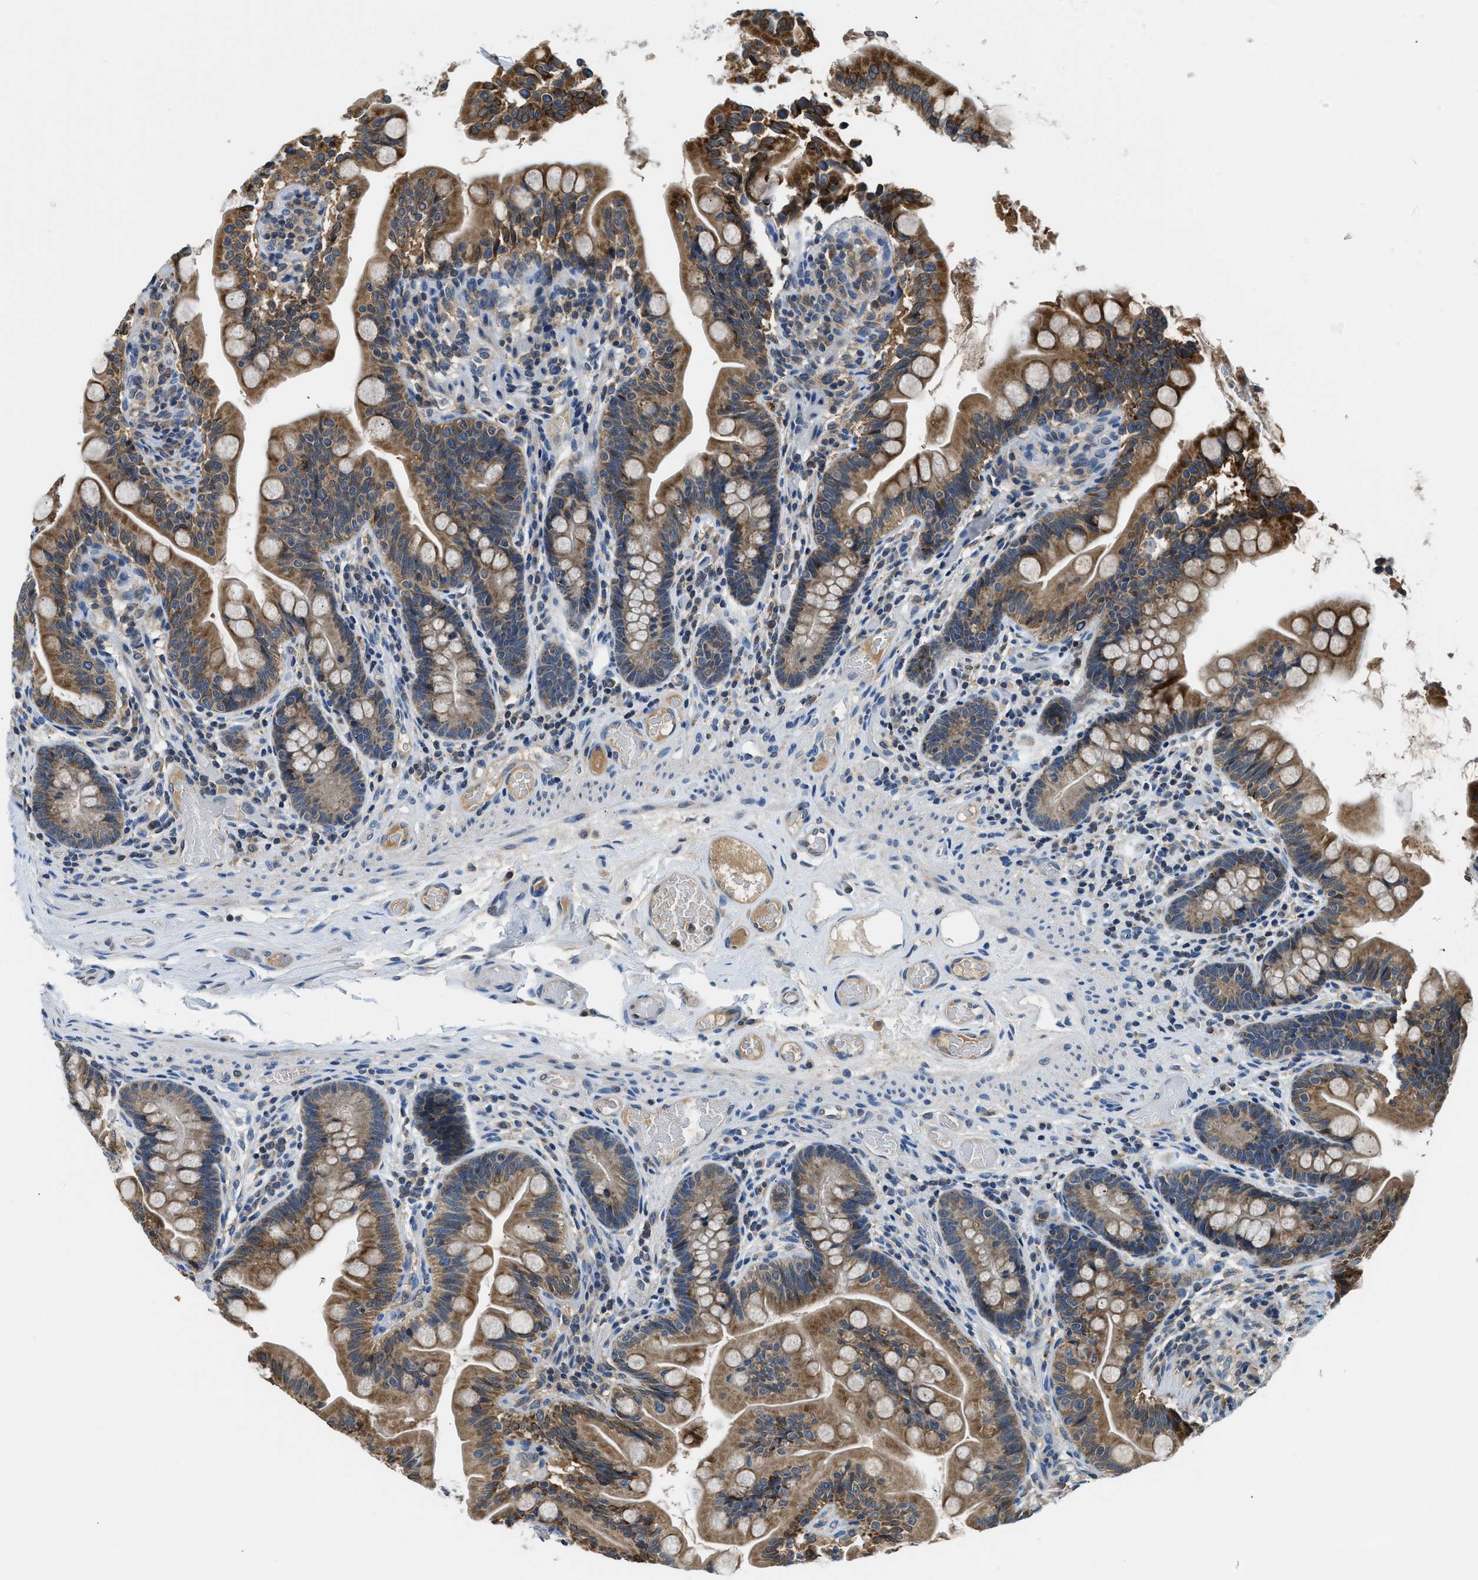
{"staining": {"intensity": "moderate", "quantity": ">75%", "location": "cytoplasmic/membranous"}, "tissue": "small intestine", "cell_type": "Glandular cells", "image_type": "normal", "snomed": [{"axis": "morphology", "description": "Normal tissue, NOS"}, {"axis": "topography", "description": "Small intestine"}], "caption": "This photomicrograph exhibits immunohistochemistry staining of unremarkable small intestine, with medium moderate cytoplasmic/membranous staining in approximately >75% of glandular cells.", "gene": "PAFAH2", "patient": {"sex": "female", "age": 56}}